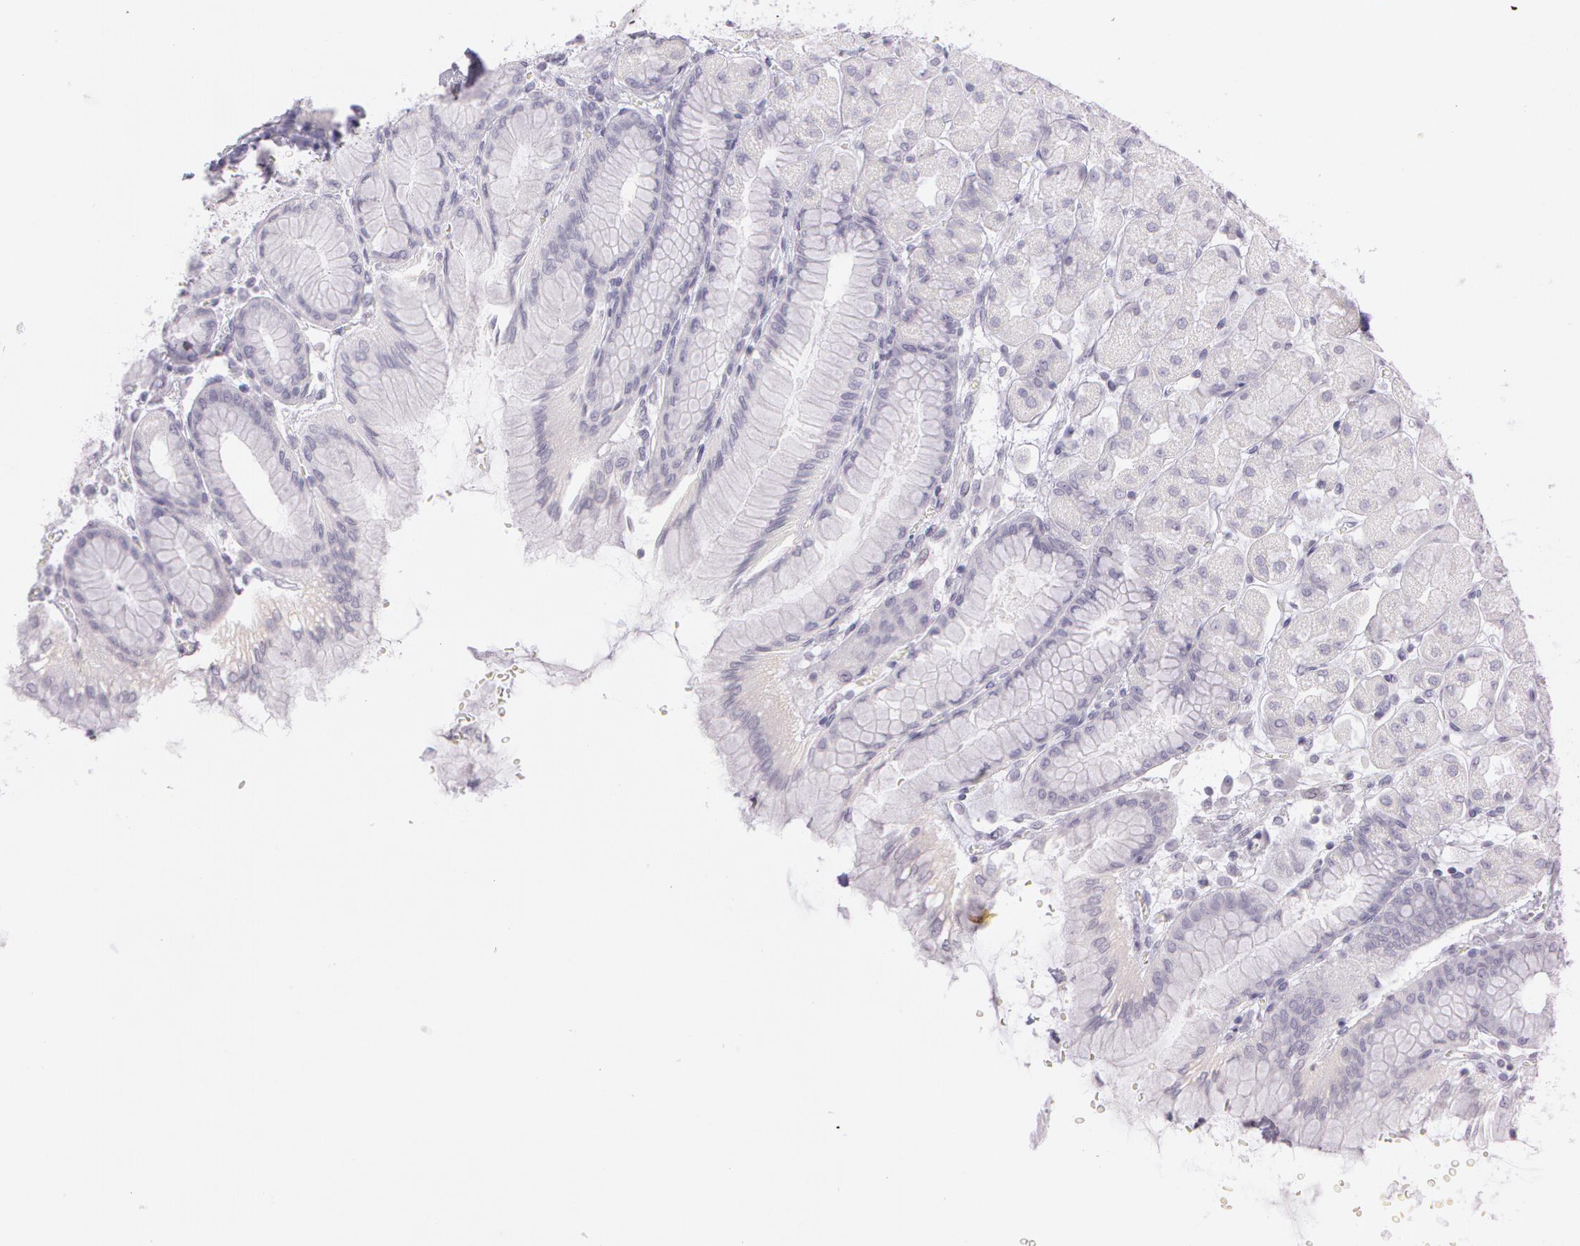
{"staining": {"intensity": "negative", "quantity": "none", "location": "none"}, "tissue": "stomach", "cell_type": "Glandular cells", "image_type": "normal", "snomed": [{"axis": "morphology", "description": "Normal tissue, NOS"}, {"axis": "topography", "description": "Stomach, upper"}], "caption": "Stomach stained for a protein using immunohistochemistry exhibits no staining glandular cells.", "gene": "OTC", "patient": {"sex": "female", "age": 56}}